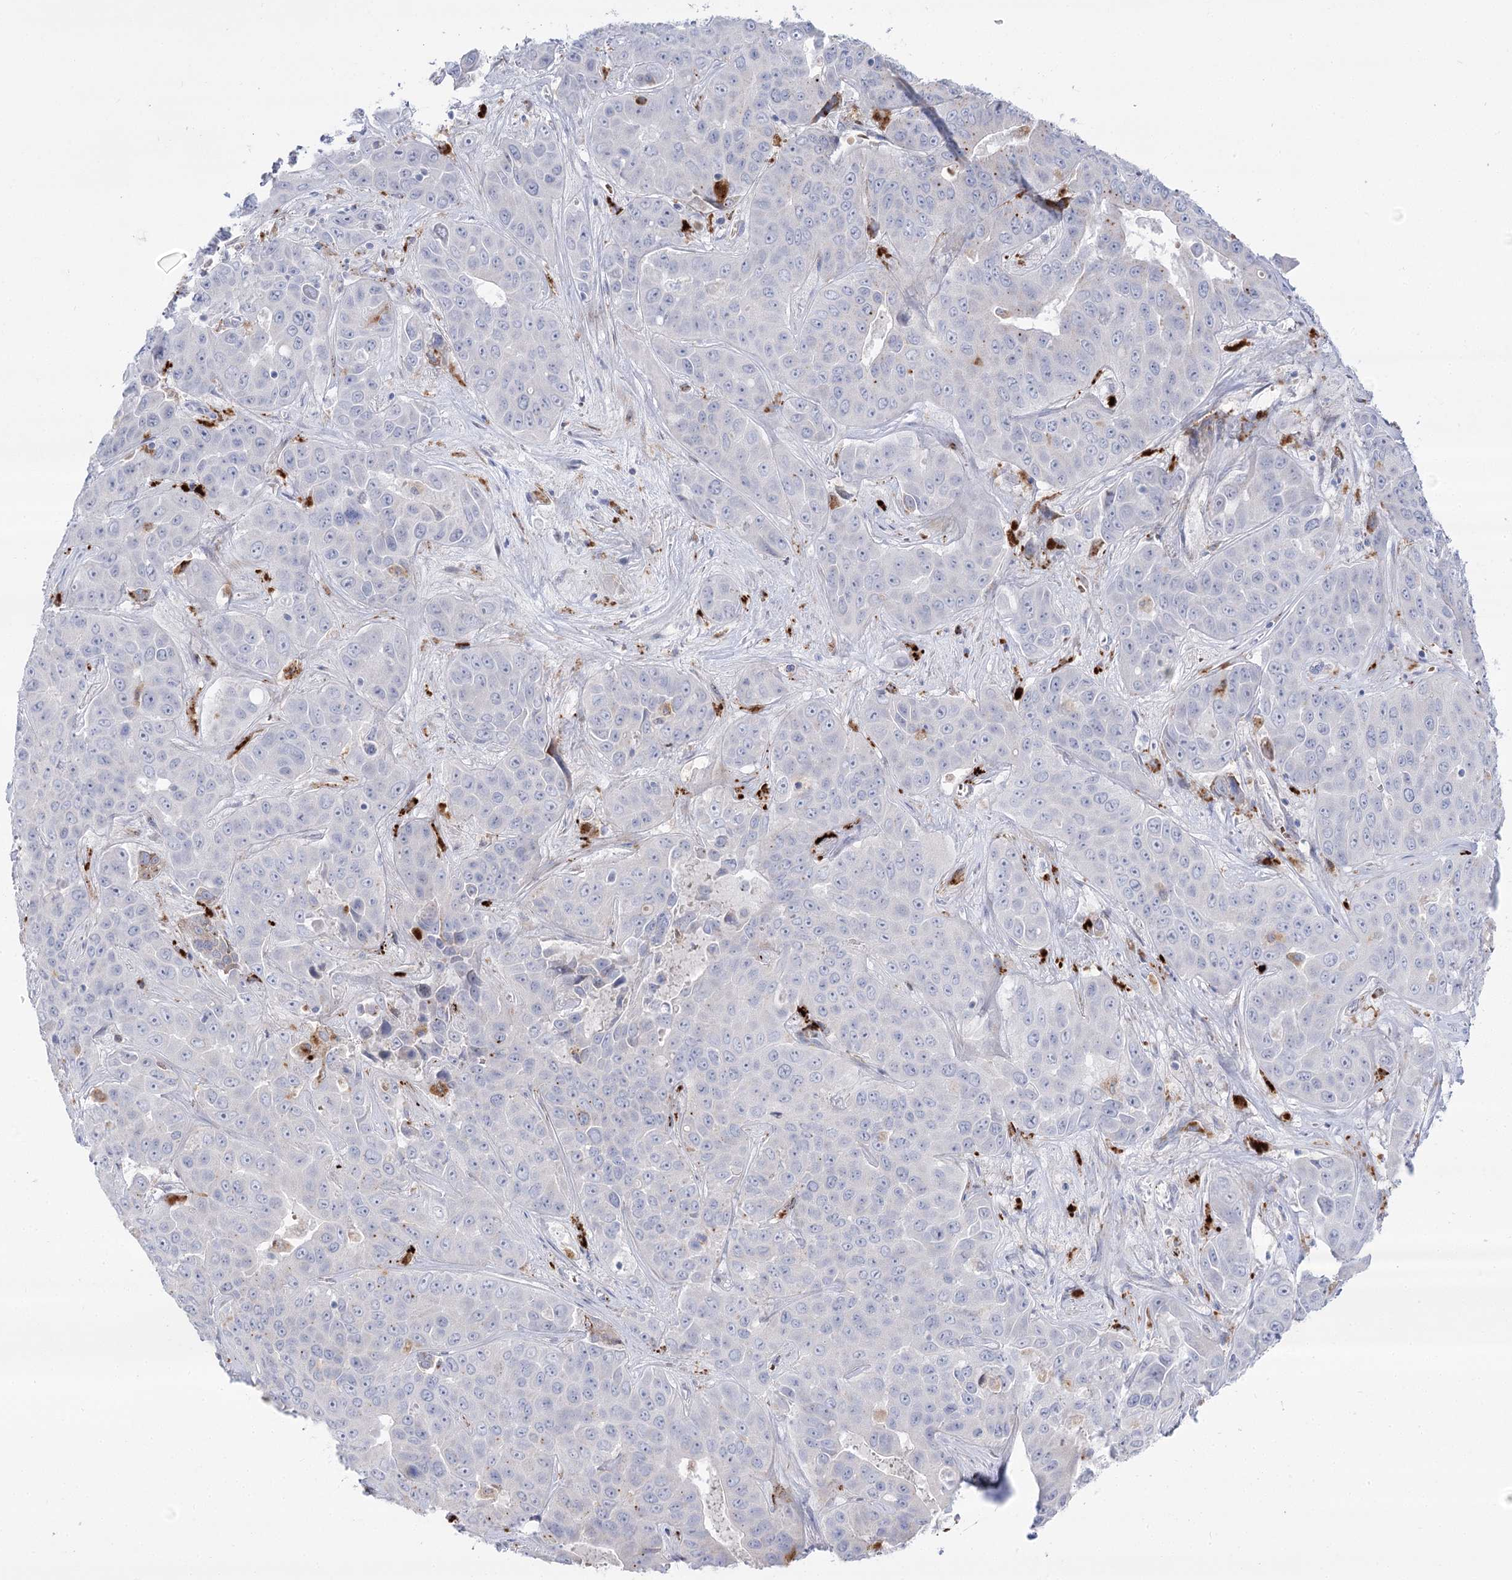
{"staining": {"intensity": "negative", "quantity": "none", "location": "none"}, "tissue": "liver cancer", "cell_type": "Tumor cells", "image_type": "cancer", "snomed": [{"axis": "morphology", "description": "Cholangiocarcinoma"}, {"axis": "topography", "description": "Liver"}], "caption": "This is an IHC micrograph of human liver cancer (cholangiocarcinoma). There is no positivity in tumor cells.", "gene": "SIAE", "patient": {"sex": "female", "age": 52}}